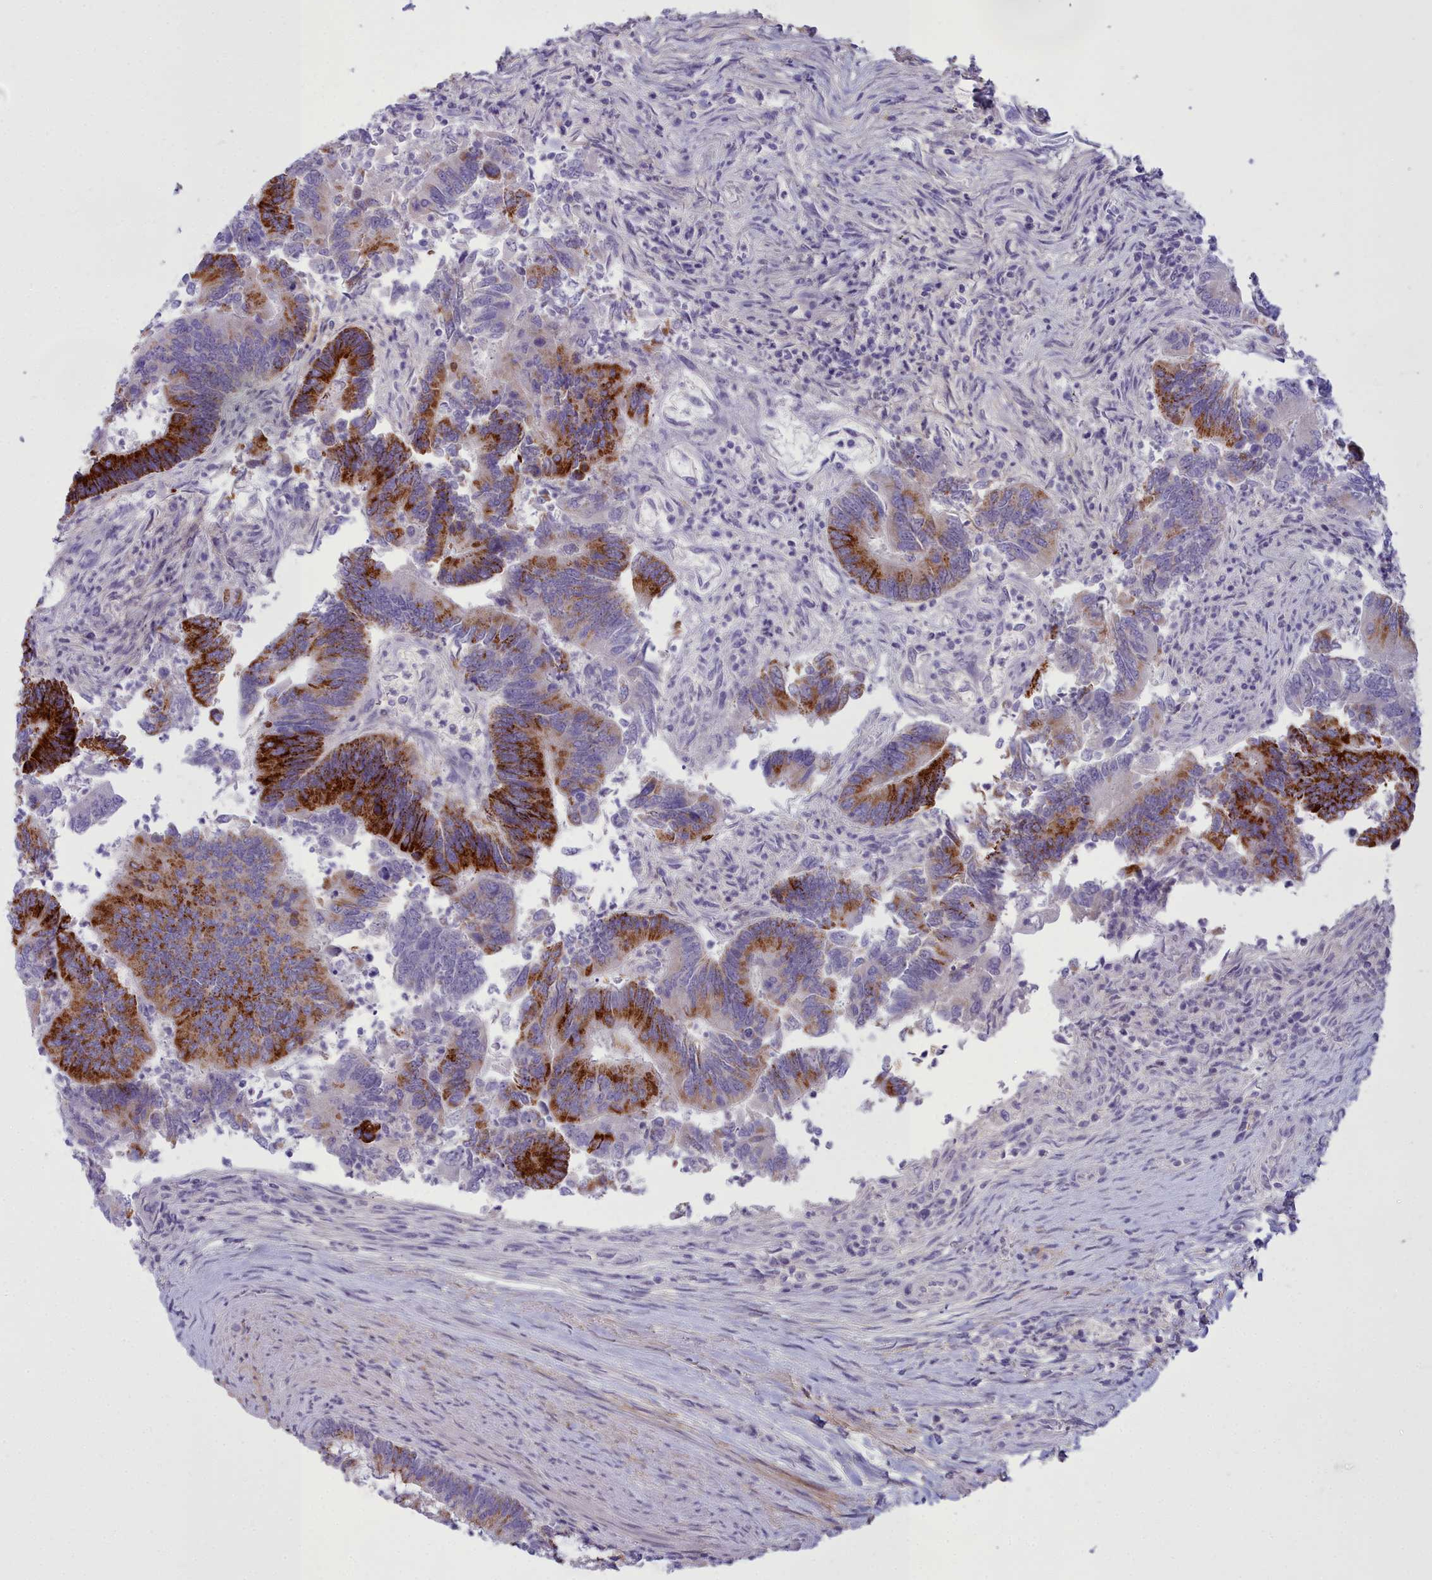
{"staining": {"intensity": "strong", "quantity": "25%-75%", "location": "cytoplasmic/membranous"}, "tissue": "colorectal cancer", "cell_type": "Tumor cells", "image_type": "cancer", "snomed": [{"axis": "morphology", "description": "Adenocarcinoma, NOS"}, {"axis": "topography", "description": "Colon"}], "caption": "Immunohistochemistry (IHC) of human colorectal cancer (adenocarcinoma) demonstrates high levels of strong cytoplasmic/membranous staining in about 25%-75% of tumor cells.", "gene": "OSTN", "patient": {"sex": "female", "age": 67}}